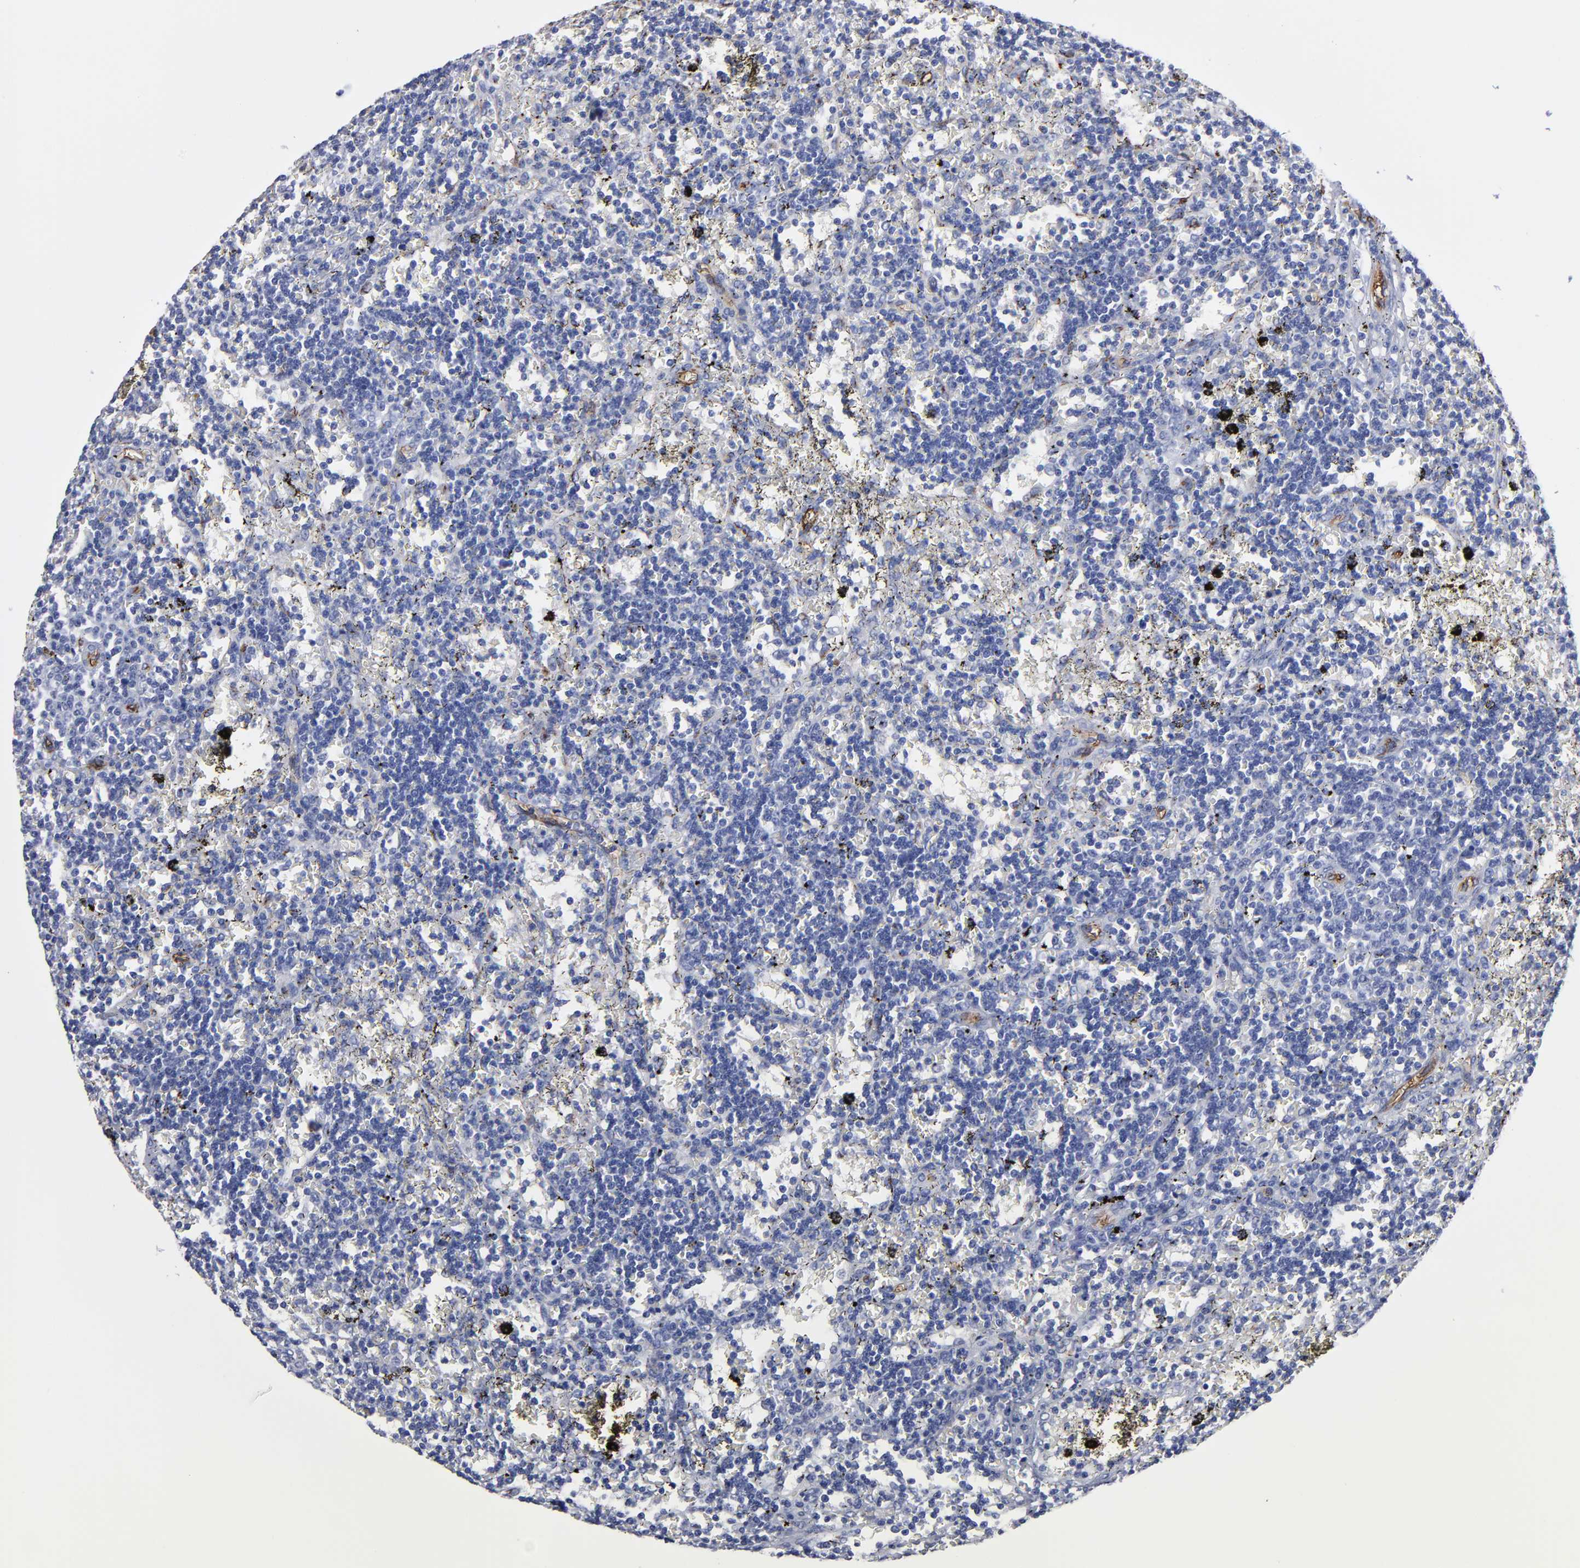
{"staining": {"intensity": "negative", "quantity": "none", "location": "none"}, "tissue": "lymphoma", "cell_type": "Tumor cells", "image_type": "cancer", "snomed": [{"axis": "morphology", "description": "Malignant lymphoma, non-Hodgkin's type, Low grade"}, {"axis": "topography", "description": "Spleen"}], "caption": "A high-resolution micrograph shows IHC staining of malignant lymphoma, non-Hodgkin's type (low-grade), which reveals no significant positivity in tumor cells. The staining is performed using DAB (3,3'-diaminobenzidine) brown chromogen with nuclei counter-stained in using hematoxylin.", "gene": "TM4SF1", "patient": {"sex": "male", "age": 60}}